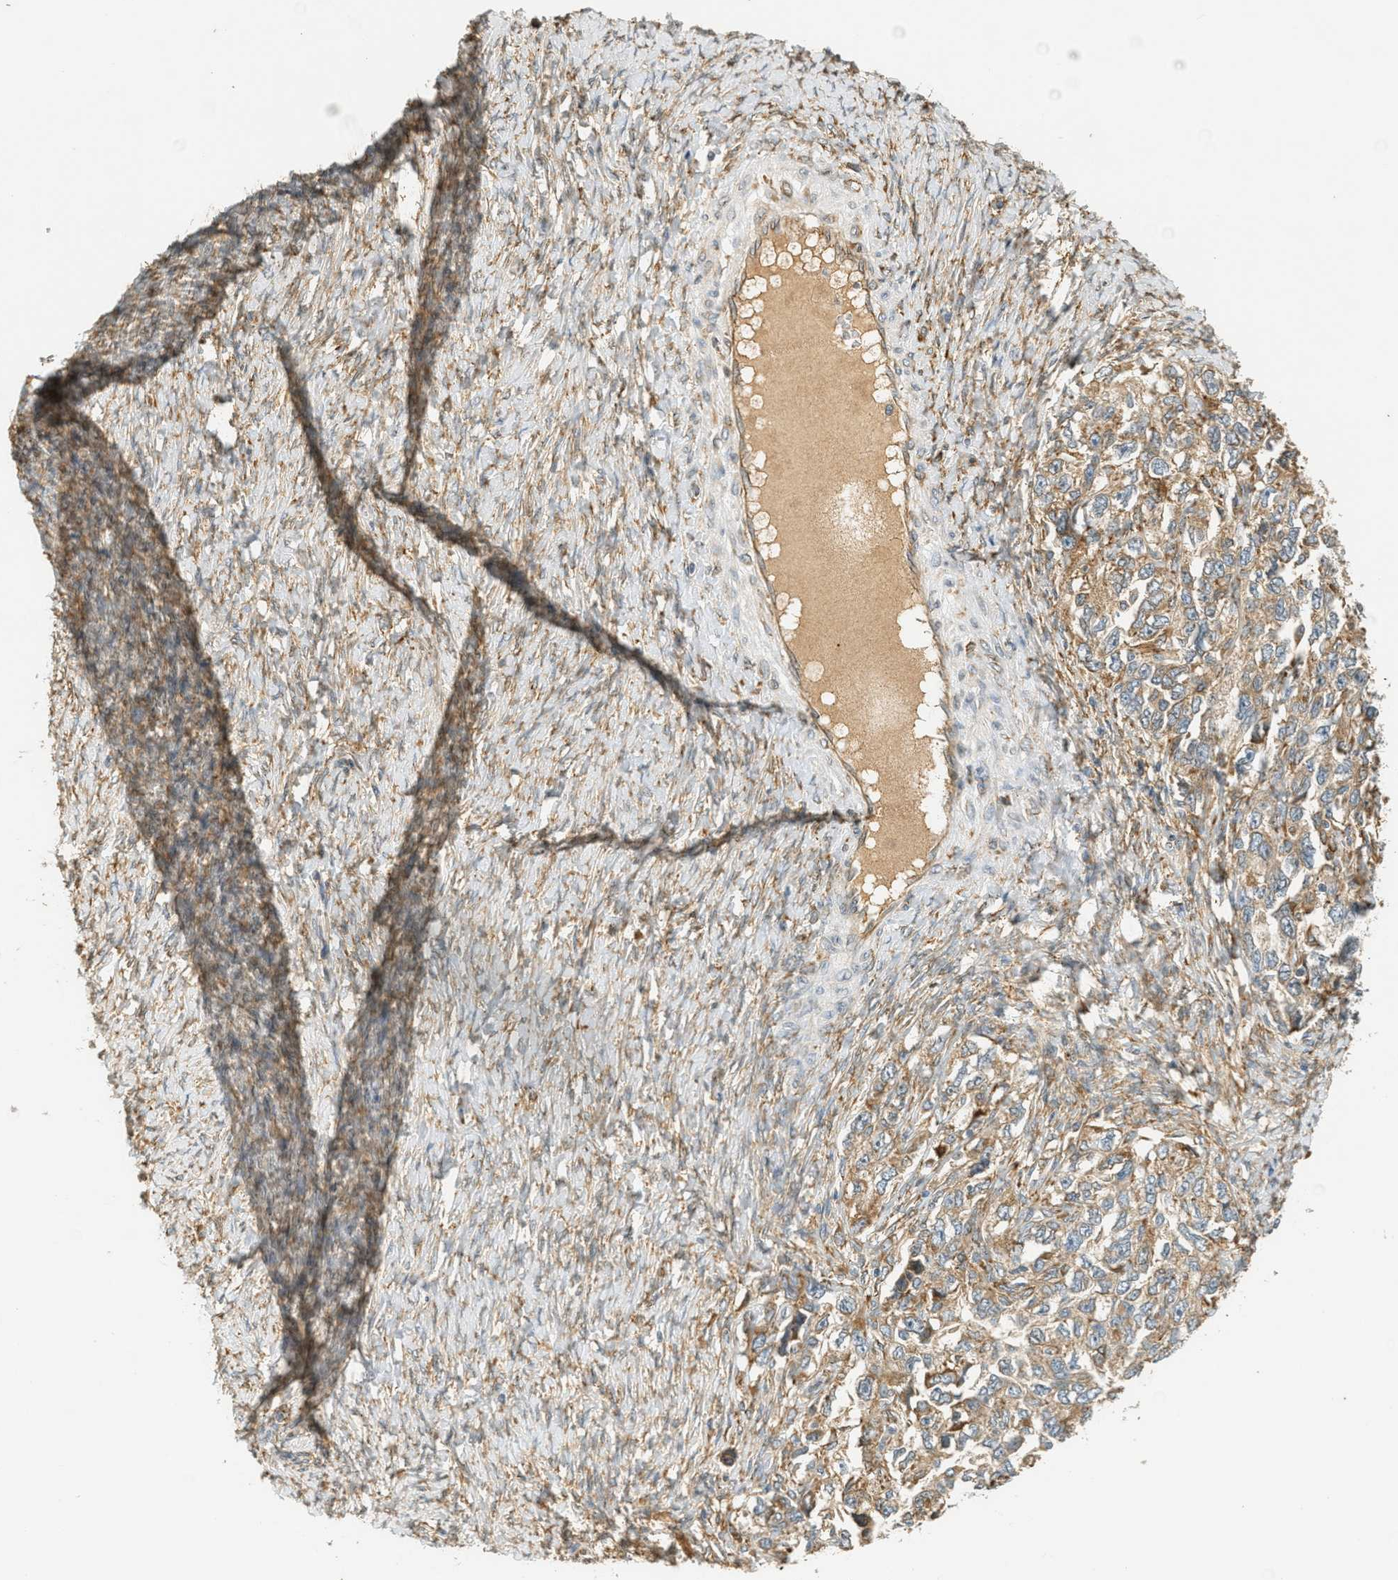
{"staining": {"intensity": "moderate", "quantity": ">75%", "location": "cytoplasmic/membranous"}, "tissue": "ovarian cancer", "cell_type": "Tumor cells", "image_type": "cancer", "snomed": [{"axis": "morphology", "description": "Carcinoma, NOS"}, {"axis": "morphology", "description": "Cystadenocarcinoma, serous, NOS"}, {"axis": "topography", "description": "Ovary"}], "caption": "Moderate cytoplasmic/membranous protein staining is appreciated in about >75% of tumor cells in ovarian cancer.", "gene": "PDK1", "patient": {"sex": "female", "age": 69}}